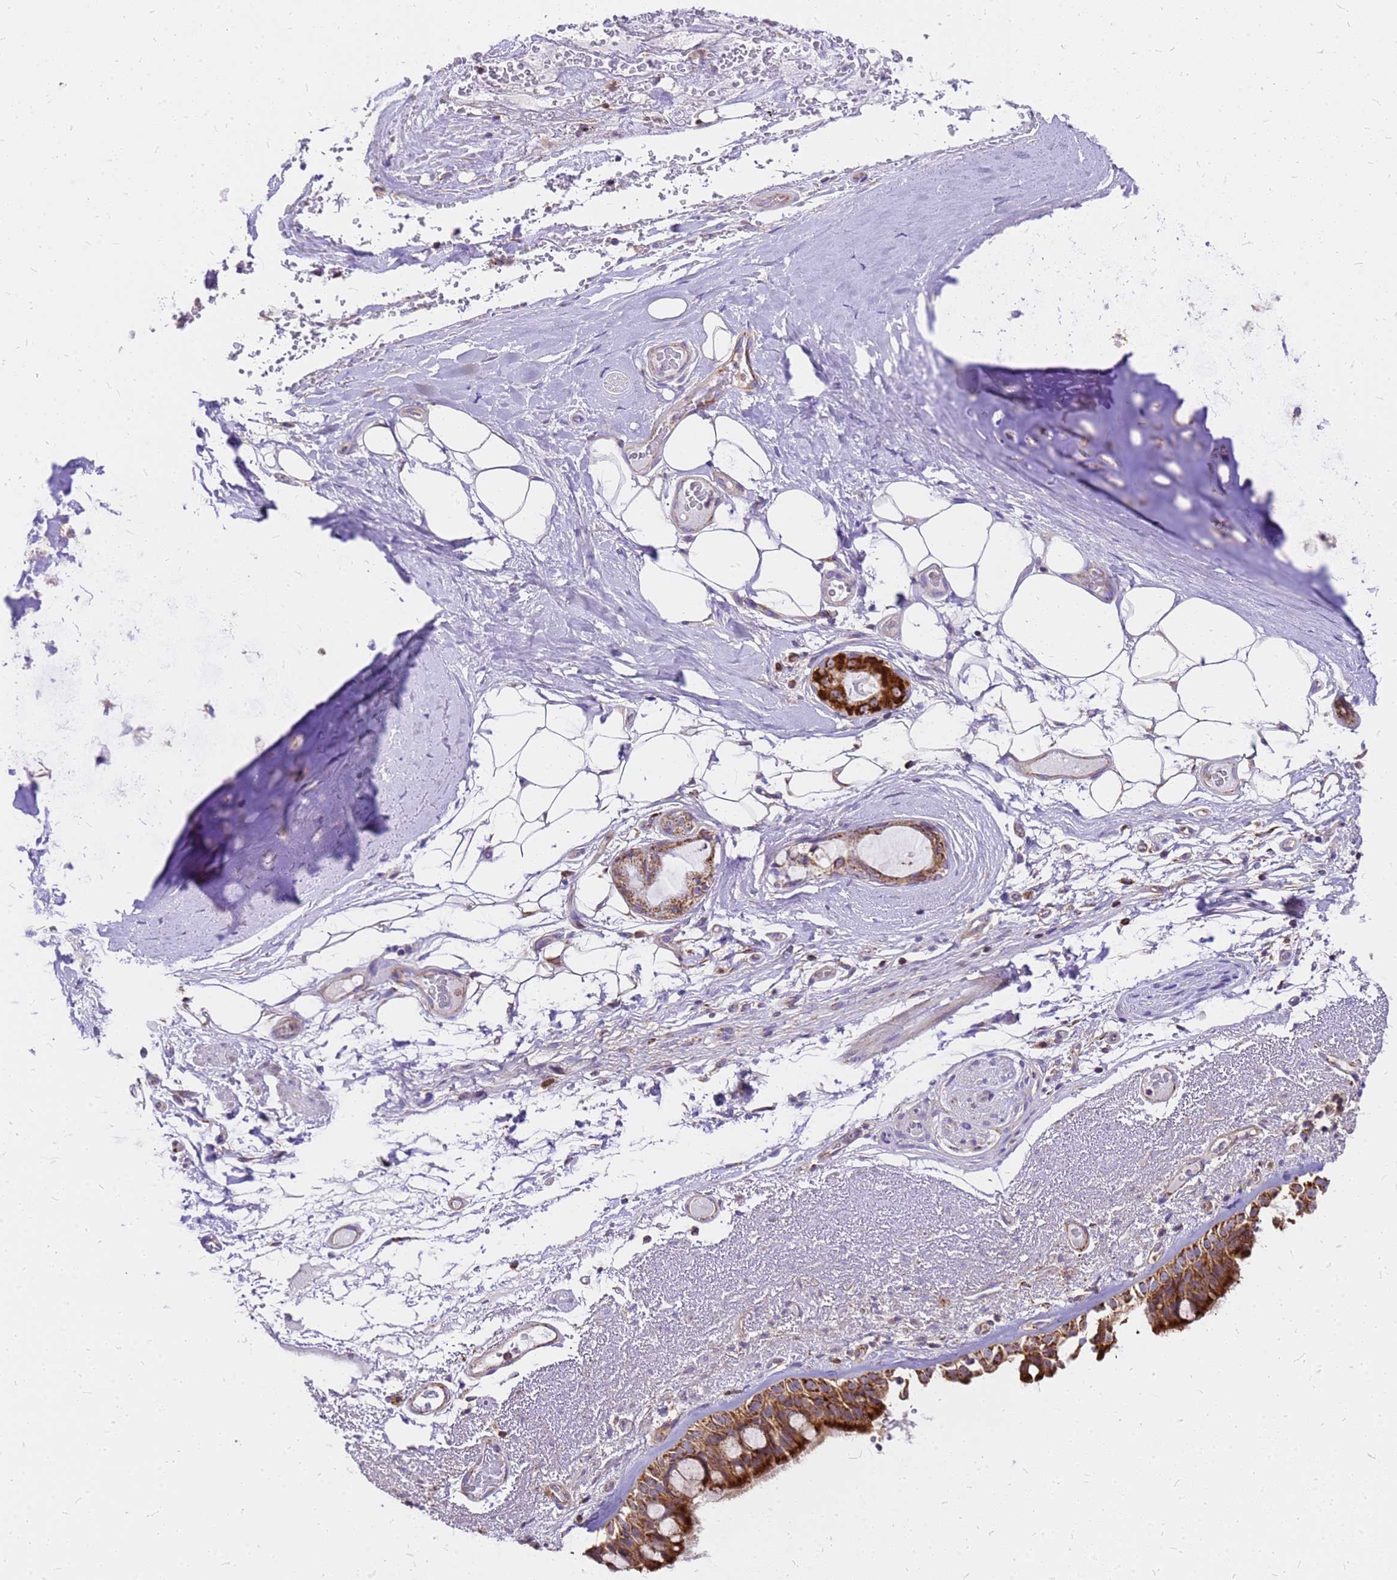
{"staining": {"intensity": "strong", "quantity": ">75%", "location": "cytoplasmic/membranous"}, "tissue": "bronchus", "cell_type": "Respiratory epithelial cells", "image_type": "normal", "snomed": [{"axis": "morphology", "description": "Normal tissue, NOS"}, {"axis": "morphology", "description": "Squamous cell carcinoma, NOS"}, {"axis": "topography", "description": "Lymph node"}, {"axis": "topography", "description": "Bronchus"}, {"axis": "topography", "description": "Lung"}], "caption": "A high amount of strong cytoplasmic/membranous positivity is appreciated in approximately >75% of respiratory epithelial cells in normal bronchus. (Stains: DAB in brown, nuclei in blue, Microscopy: brightfield microscopy at high magnification).", "gene": "MRPS26", "patient": {"sex": "male", "age": 66}}